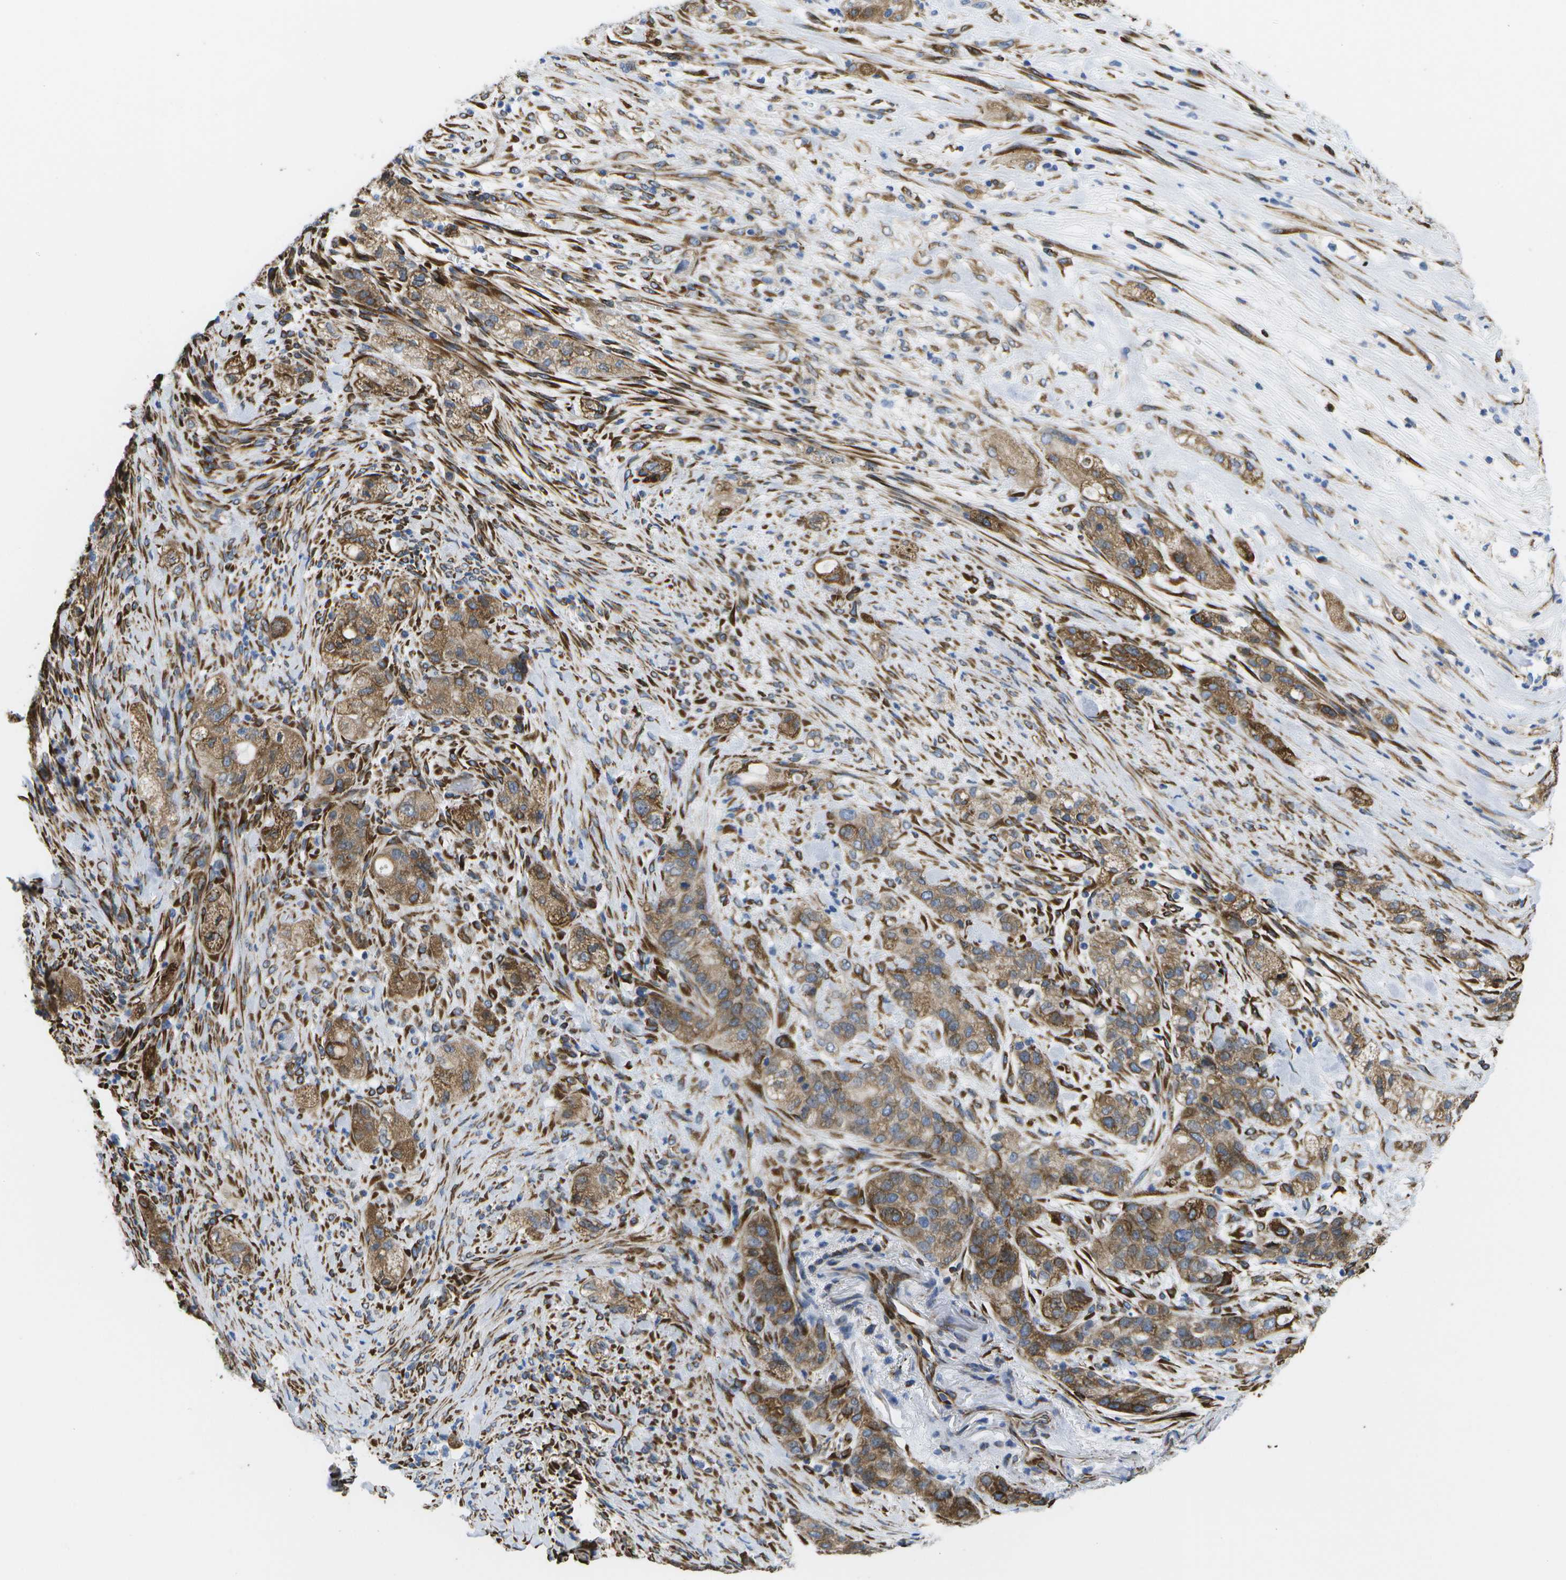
{"staining": {"intensity": "moderate", "quantity": ">75%", "location": "cytoplasmic/membranous"}, "tissue": "pancreatic cancer", "cell_type": "Tumor cells", "image_type": "cancer", "snomed": [{"axis": "morphology", "description": "Adenocarcinoma, NOS"}, {"axis": "topography", "description": "Pancreas"}], "caption": "Protein staining reveals moderate cytoplasmic/membranous expression in about >75% of tumor cells in adenocarcinoma (pancreatic).", "gene": "ZDHHC17", "patient": {"sex": "female", "age": 78}}